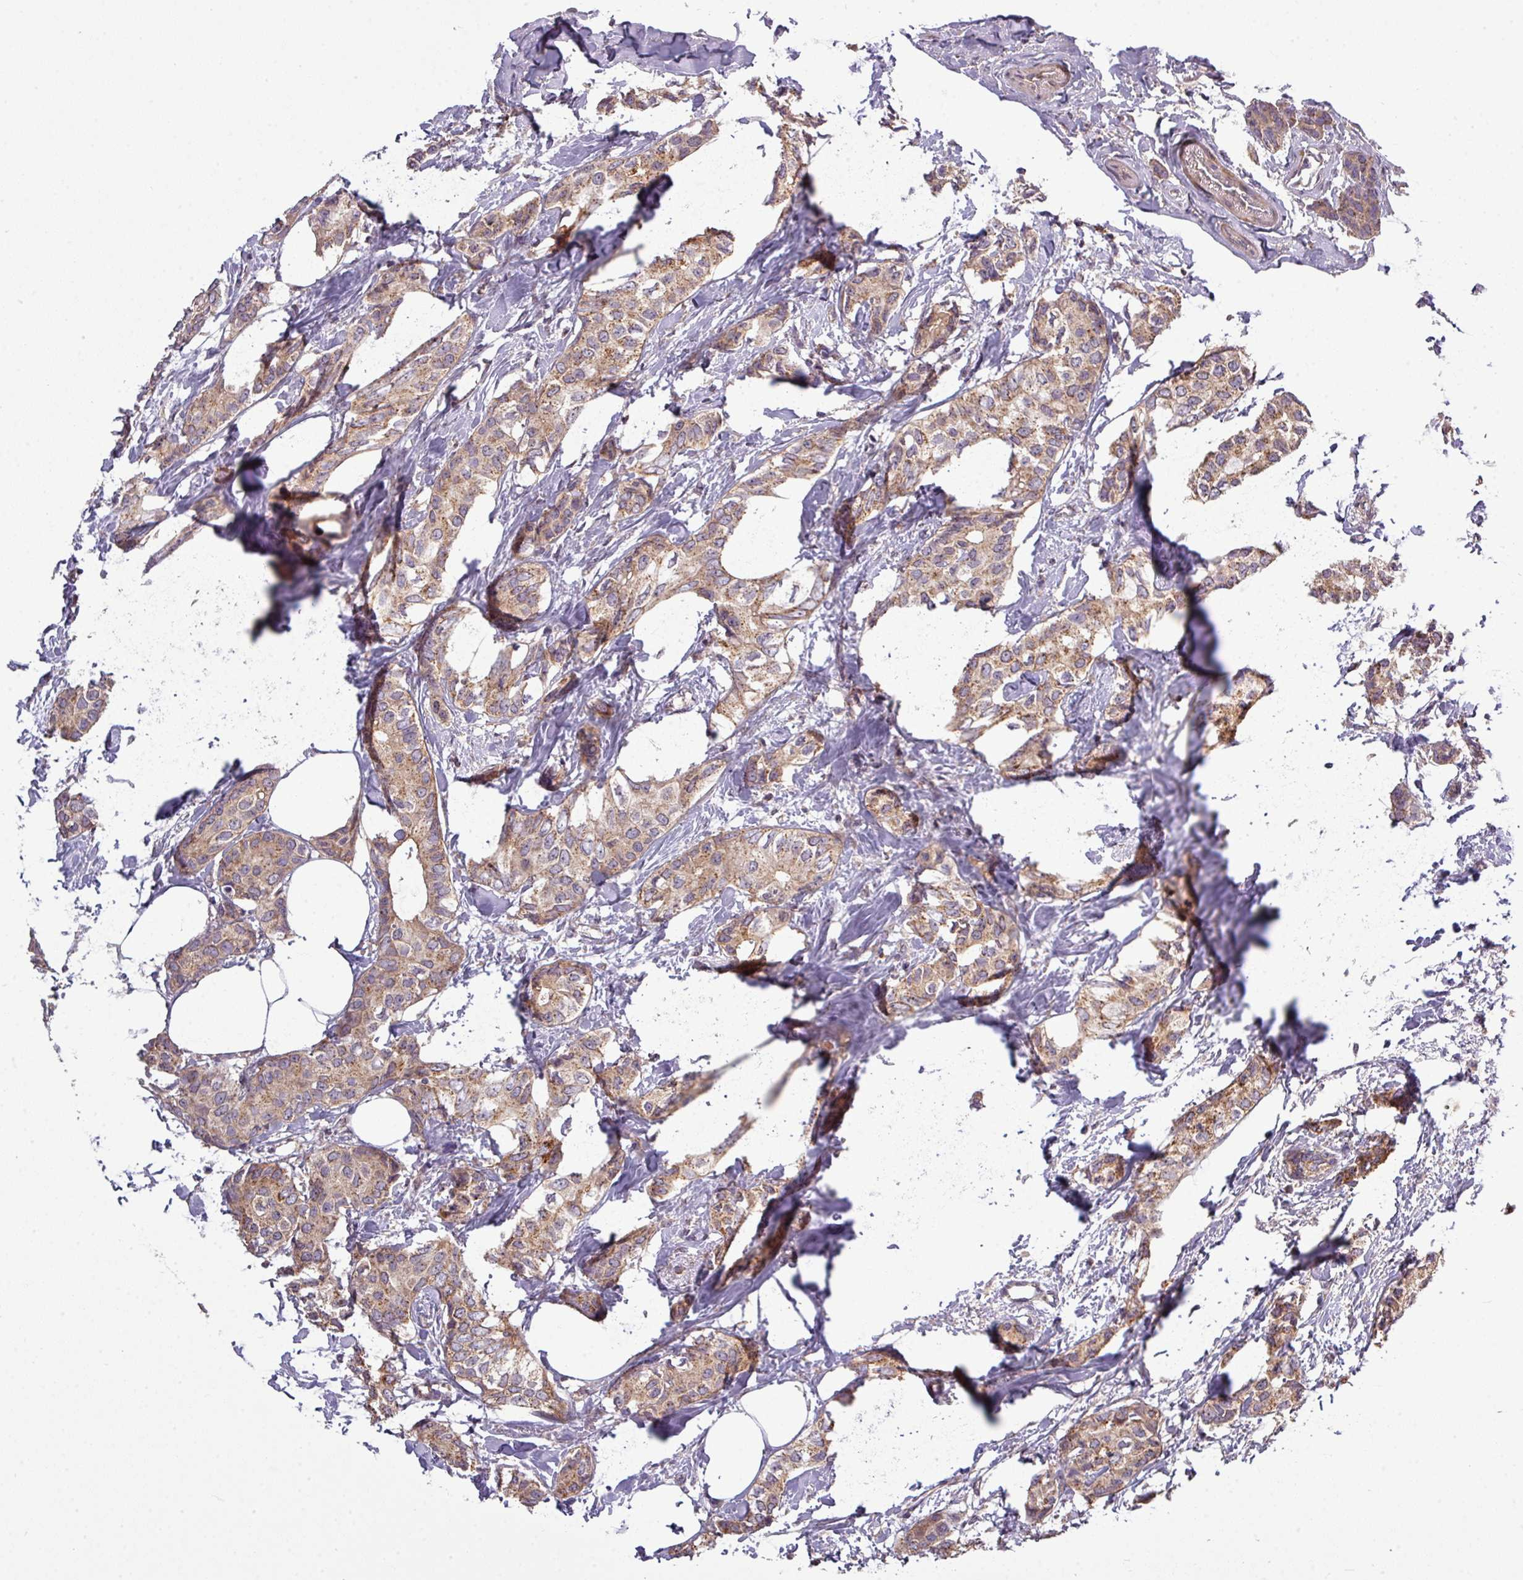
{"staining": {"intensity": "moderate", "quantity": ">75%", "location": "cytoplasmic/membranous"}, "tissue": "breast cancer", "cell_type": "Tumor cells", "image_type": "cancer", "snomed": [{"axis": "morphology", "description": "Duct carcinoma"}, {"axis": "topography", "description": "Breast"}], "caption": "Moderate cytoplasmic/membranous expression for a protein is present in about >75% of tumor cells of breast invasive ductal carcinoma using IHC.", "gene": "PAPLN", "patient": {"sex": "female", "age": 73}}